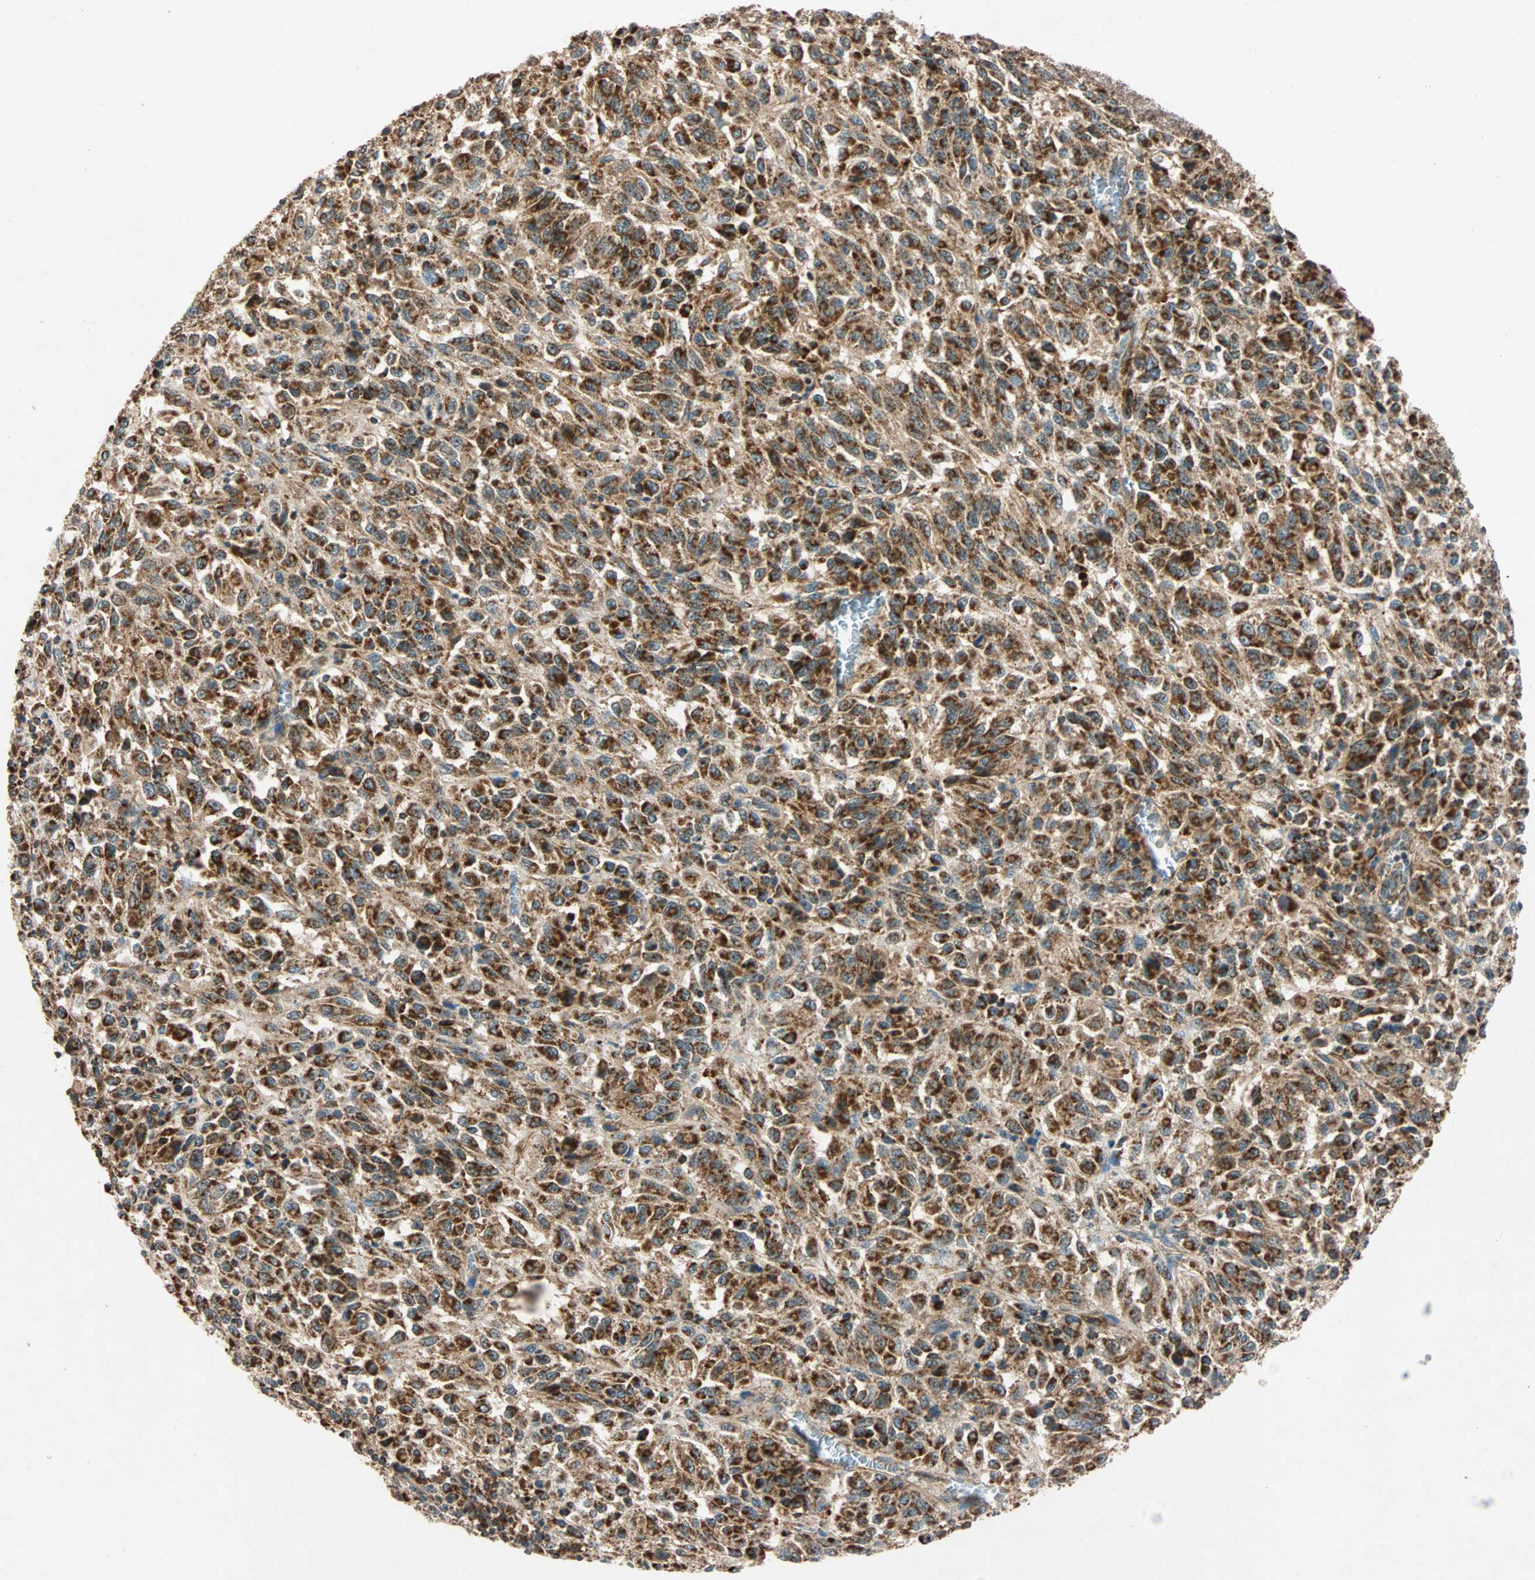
{"staining": {"intensity": "strong", "quantity": ">75%", "location": "cytoplasmic/membranous"}, "tissue": "melanoma", "cell_type": "Tumor cells", "image_type": "cancer", "snomed": [{"axis": "morphology", "description": "Malignant melanoma, Metastatic site"}, {"axis": "topography", "description": "Lung"}], "caption": "This photomicrograph reveals melanoma stained with immunohistochemistry (IHC) to label a protein in brown. The cytoplasmic/membranous of tumor cells show strong positivity for the protein. Nuclei are counter-stained blue.", "gene": "MAPK1", "patient": {"sex": "male", "age": 64}}